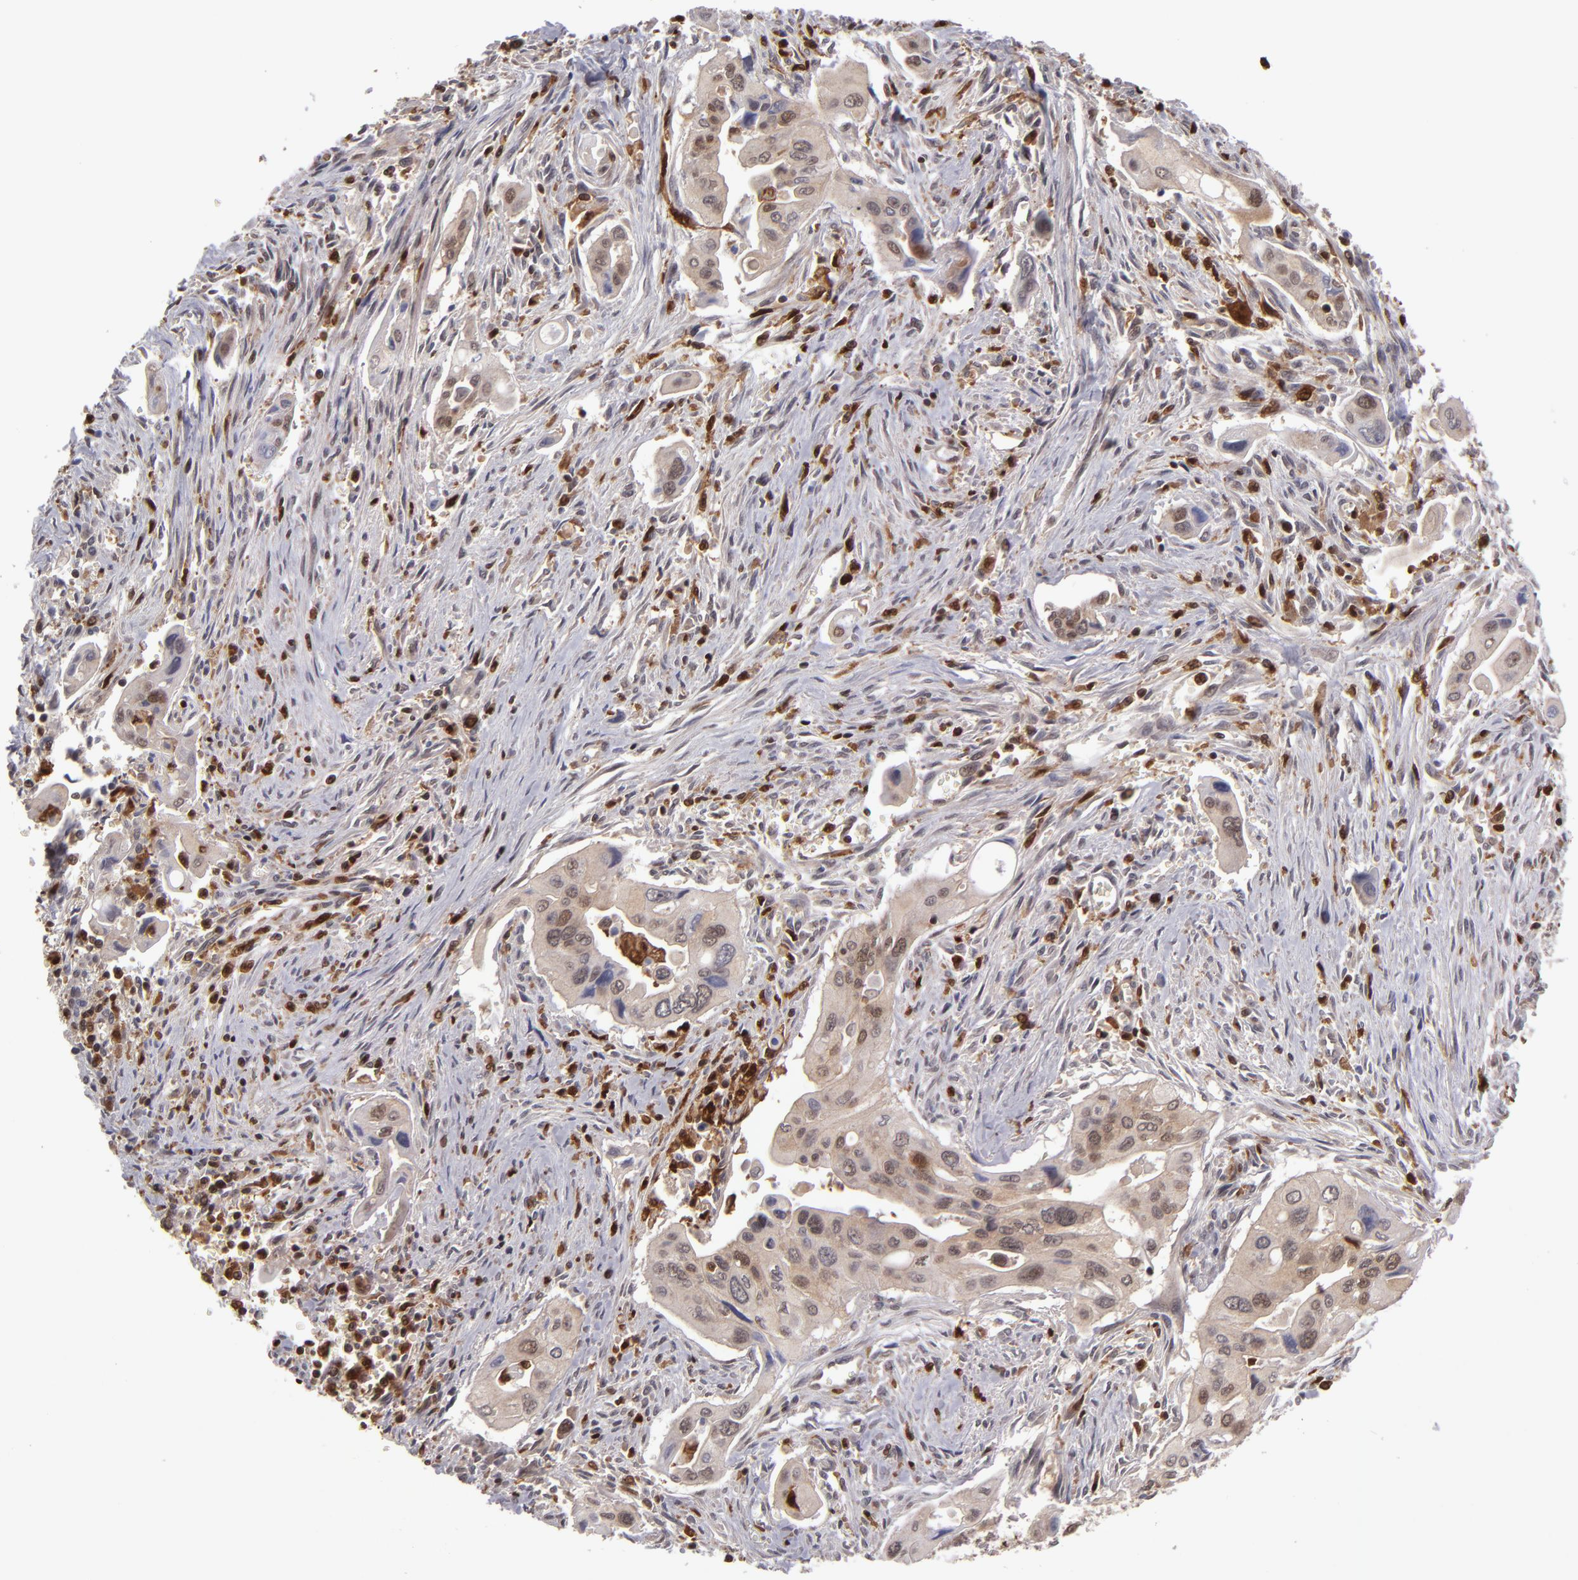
{"staining": {"intensity": "weak", "quantity": ">75%", "location": "cytoplasmic/membranous,nuclear"}, "tissue": "pancreatic cancer", "cell_type": "Tumor cells", "image_type": "cancer", "snomed": [{"axis": "morphology", "description": "Adenocarcinoma, NOS"}, {"axis": "topography", "description": "Pancreas"}], "caption": "Immunohistochemistry (IHC) image of adenocarcinoma (pancreatic) stained for a protein (brown), which displays low levels of weak cytoplasmic/membranous and nuclear positivity in about >75% of tumor cells.", "gene": "GRB2", "patient": {"sex": "male", "age": 77}}